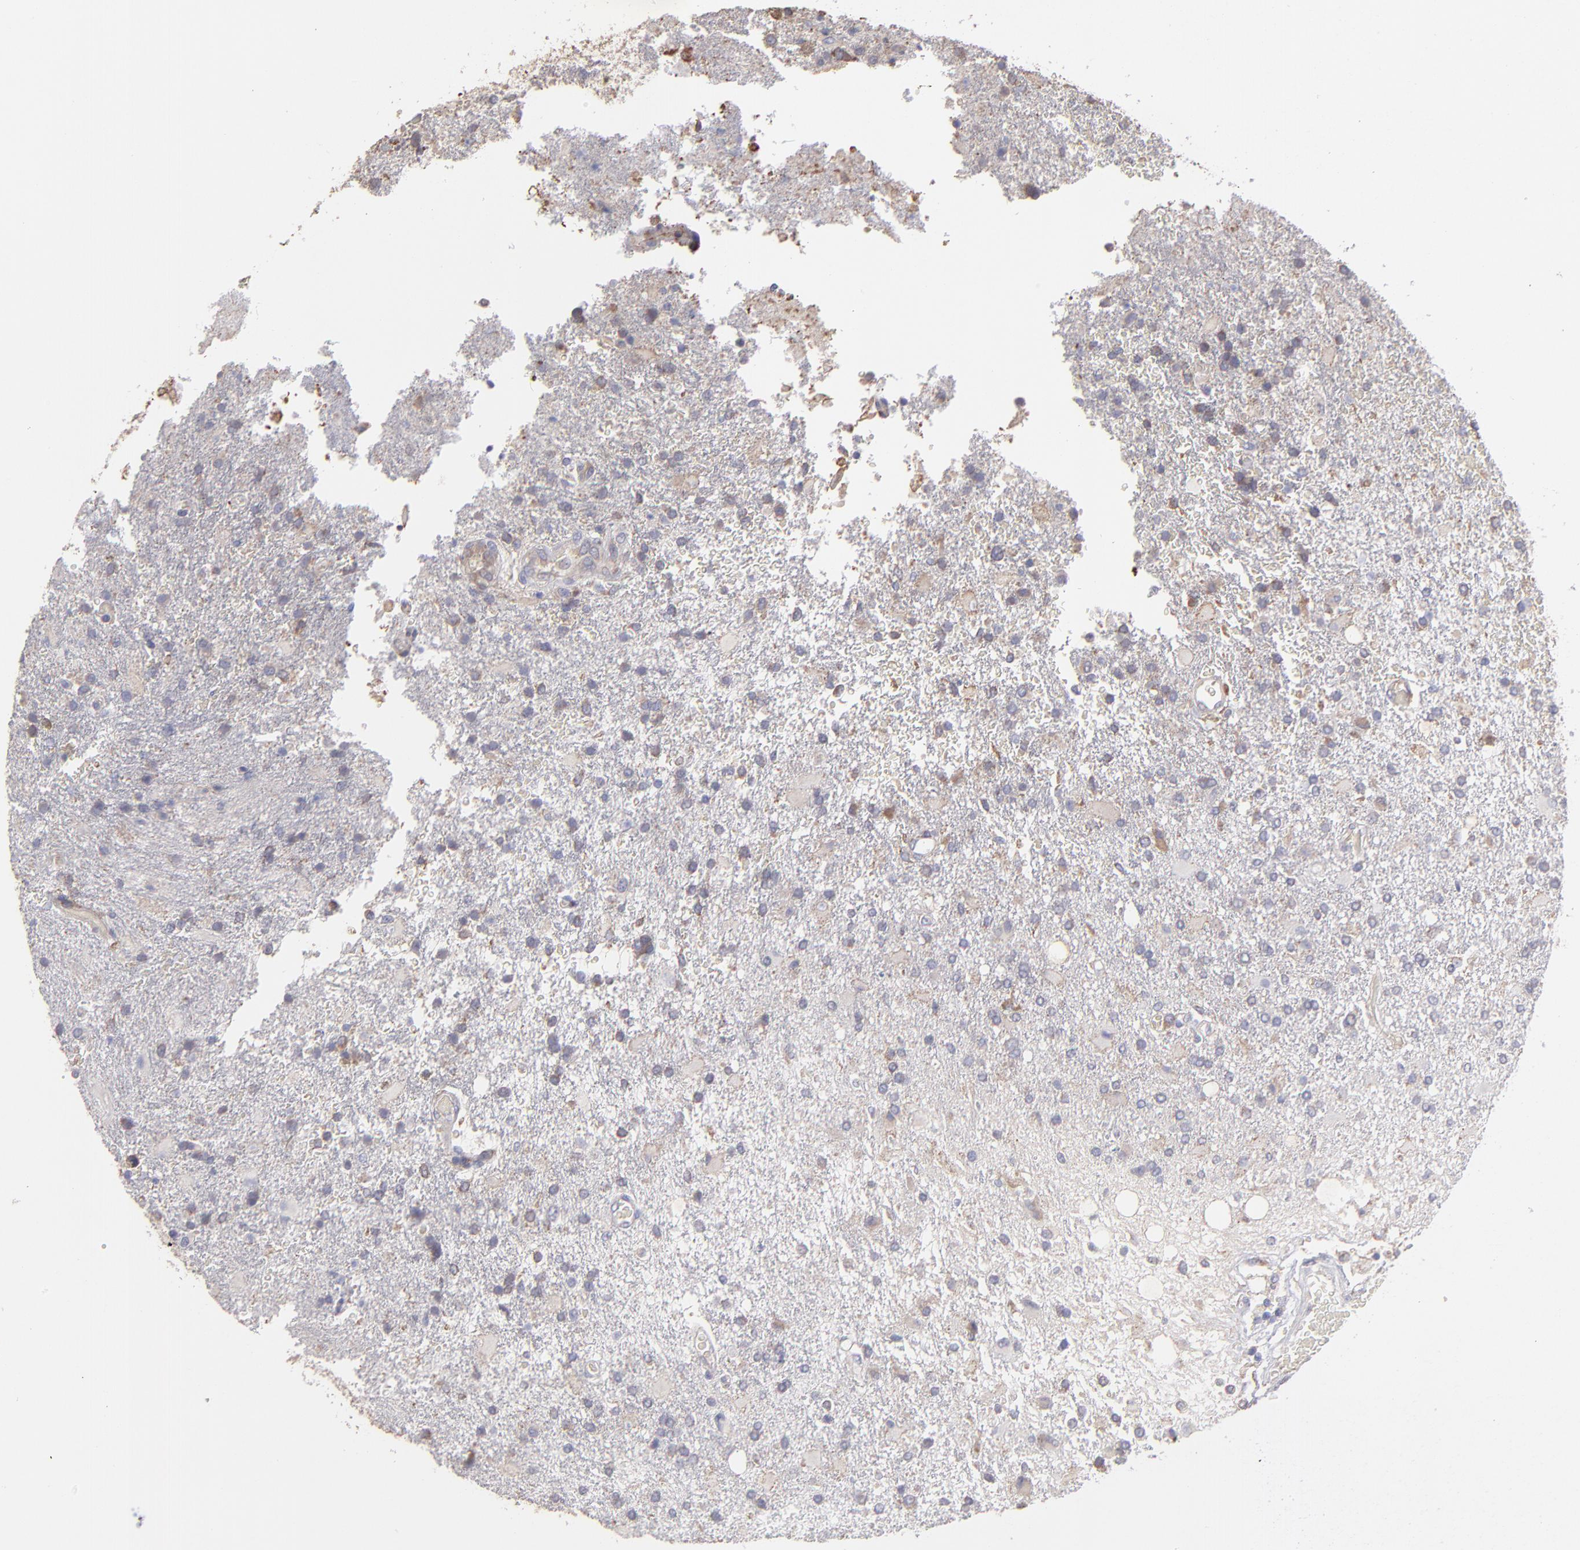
{"staining": {"intensity": "weak", "quantity": "<25%", "location": "cytoplasmic/membranous"}, "tissue": "glioma", "cell_type": "Tumor cells", "image_type": "cancer", "snomed": [{"axis": "morphology", "description": "Glioma, malignant, High grade"}, {"axis": "topography", "description": "Cerebral cortex"}], "caption": "Protein analysis of glioma exhibits no significant positivity in tumor cells.", "gene": "CALR", "patient": {"sex": "male", "age": 79}}